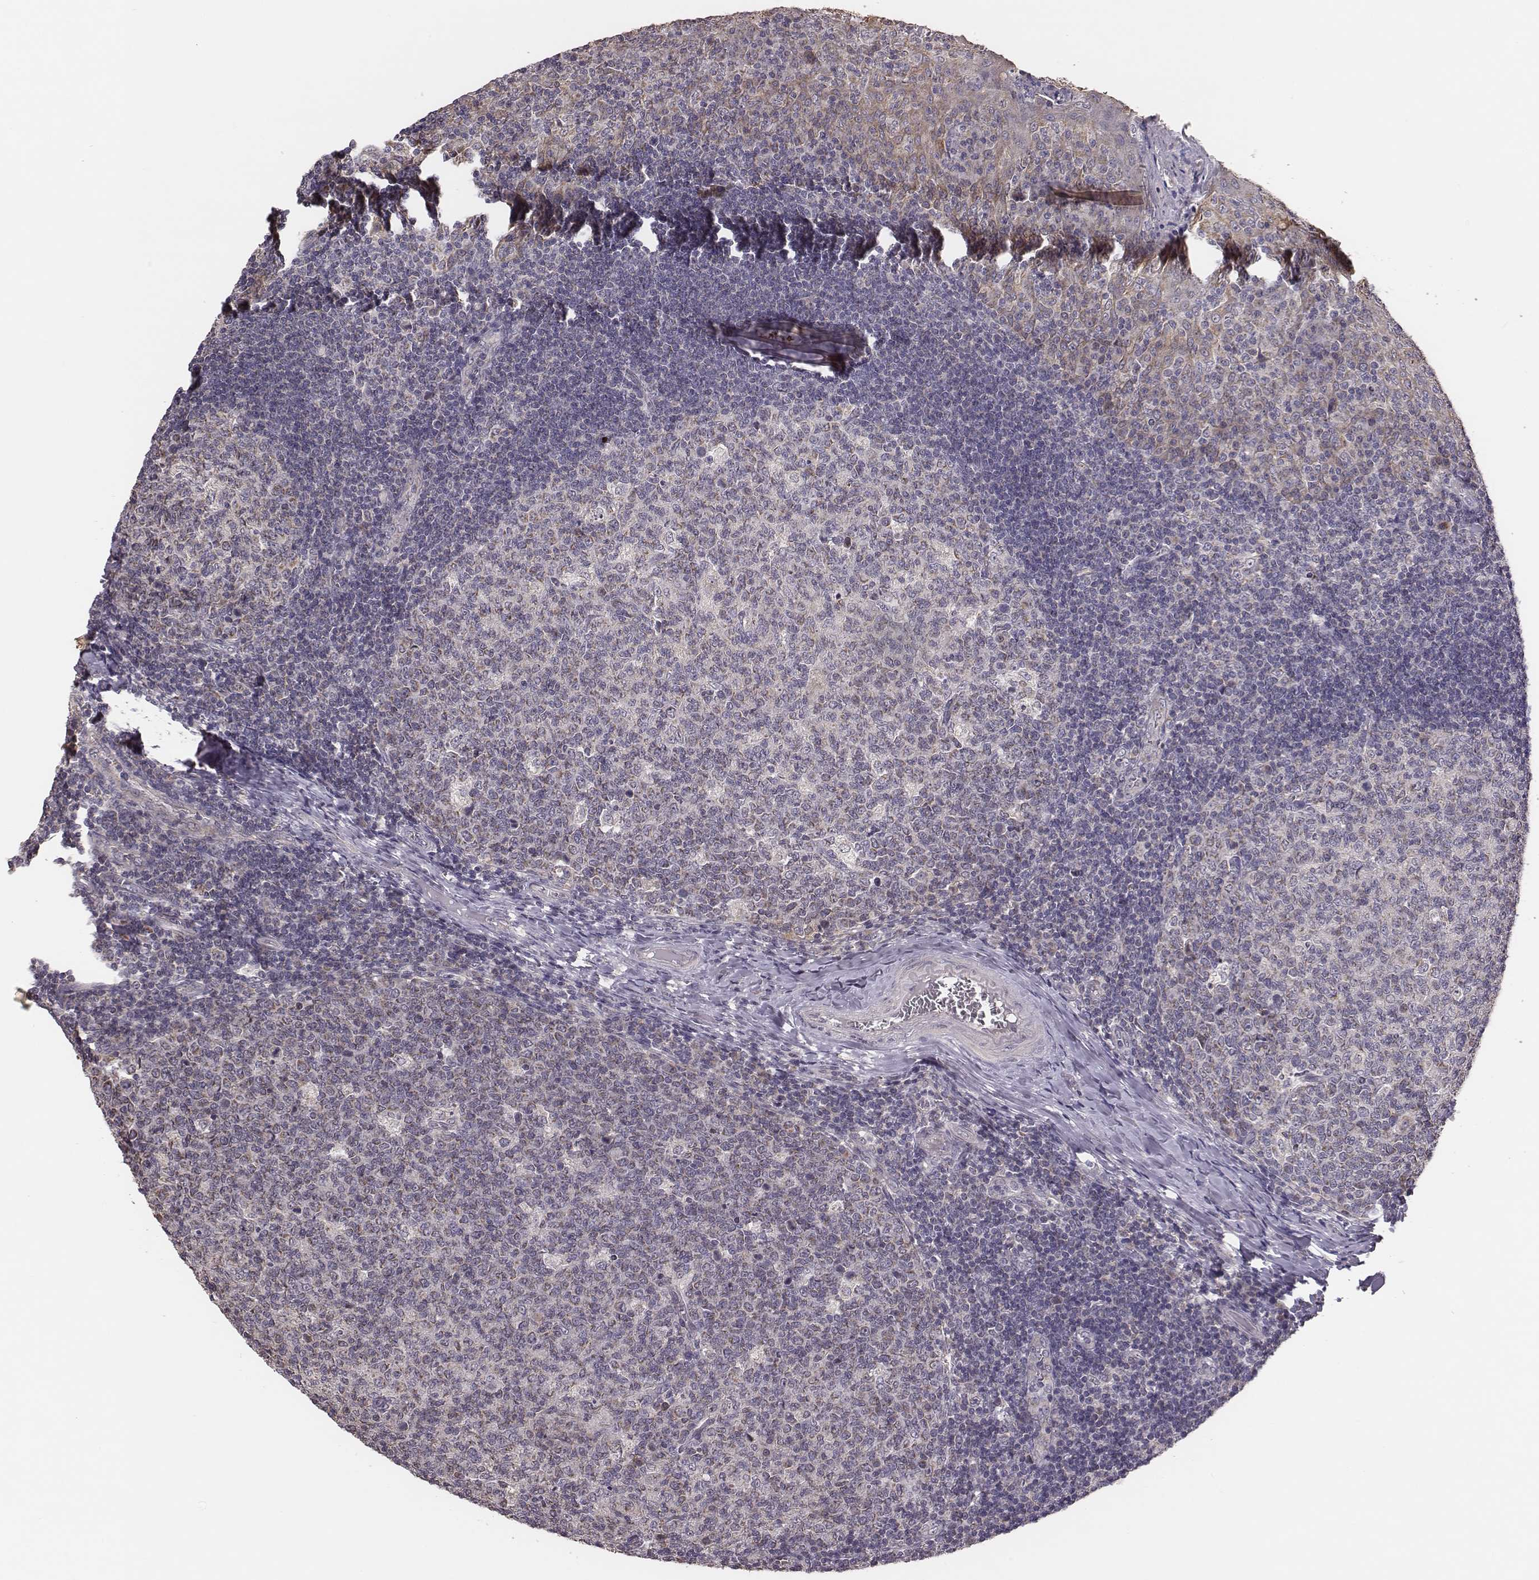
{"staining": {"intensity": "negative", "quantity": "none", "location": "none"}, "tissue": "tonsil", "cell_type": "Germinal center cells", "image_type": "normal", "snomed": [{"axis": "morphology", "description": "Normal tissue, NOS"}, {"axis": "topography", "description": "Tonsil"}], "caption": "IHC micrograph of benign tonsil: tonsil stained with DAB displays no significant protein expression in germinal center cells.", "gene": "HAVCR1", "patient": {"sex": "female", "age": 13}}